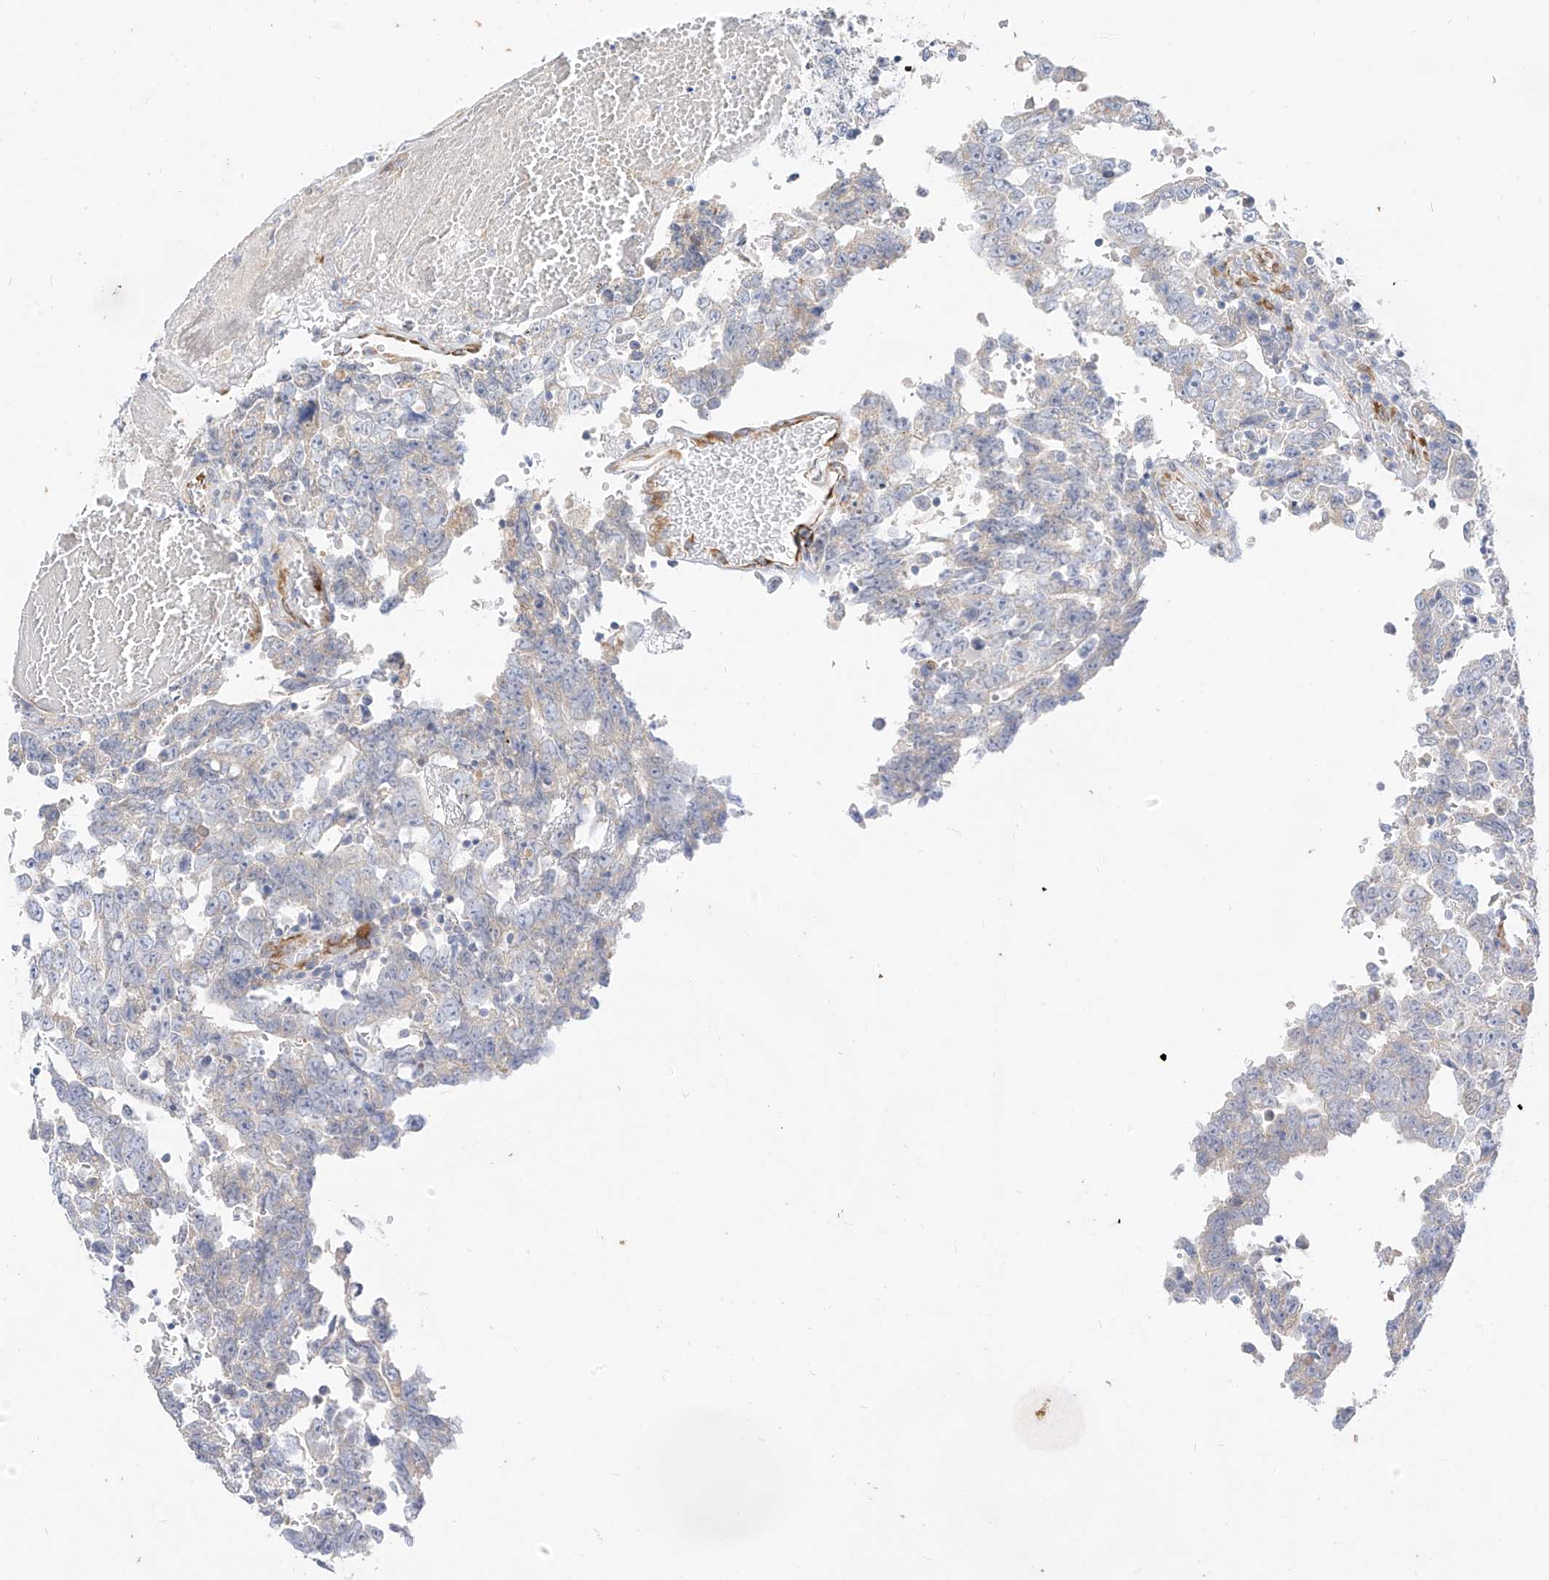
{"staining": {"intensity": "negative", "quantity": "none", "location": "none"}, "tissue": "testis cancer", "cell_type": "Tumor cells", "image_type": "cancer", "snomed": [{"axis": "morphology", "description": "Carcinoma, Embryonal, NOS"}, {"axis": "topography", "description": "Testis"}], "caption": "Micrograph shows no protein expression in tumor cells of testis cancer tissue.", "gene": "RASA2", "patient": {"sex": "male", "age": 26}}